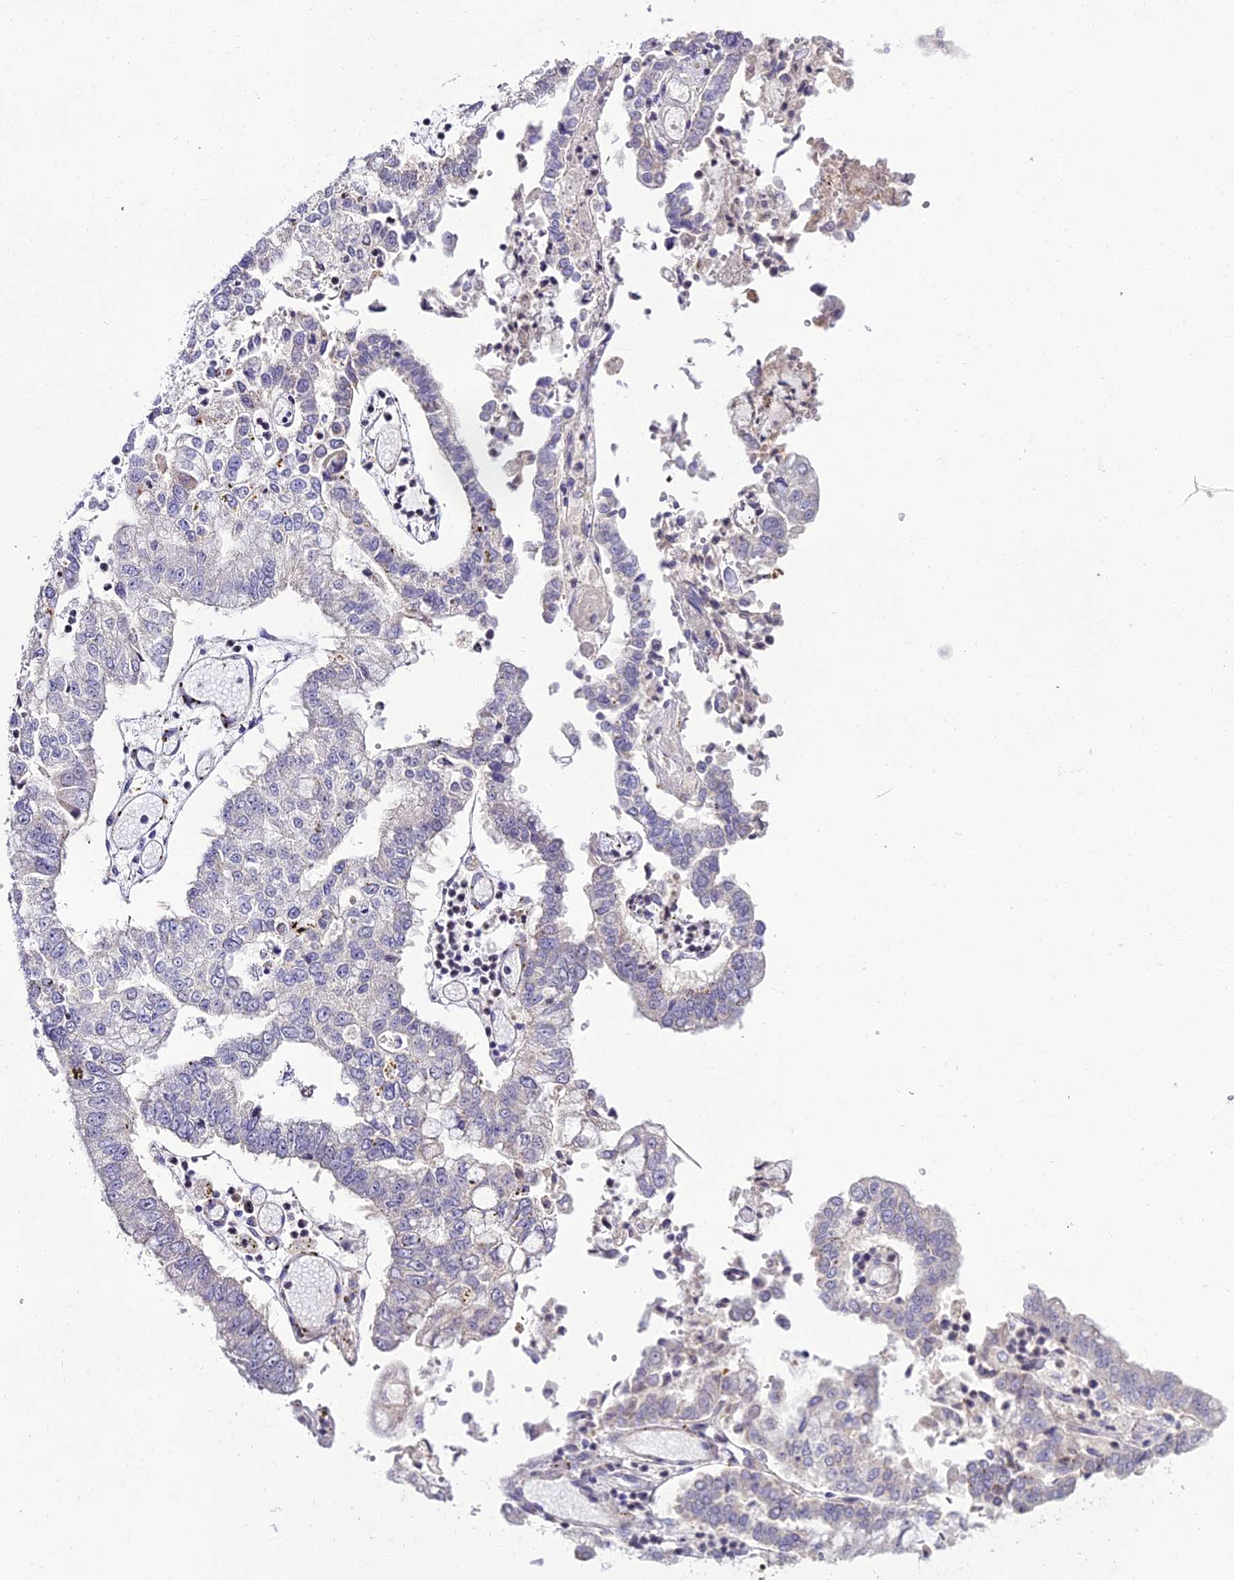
{"staining": {"intensity": "negative", "quantity": "none", "location": "none"}, "tissue": "stomach cancer", "cell_type": "Tumor cells", "image_type": "cancer", "snomed": [{"axis": "morphology", "description": "Adenocarcinoma, NOS"}, {"axis": "topography", "description": "Stomach"}], "caption": "IHC photomicrograph of neoplastic tissue: stomach cancer stained with DAB (3,3'-diaminobenzidine) shows no significant protein positivity in tumor cells.", "gene": "ZNF707", "patient": {"sex": "male", "age": 76}}